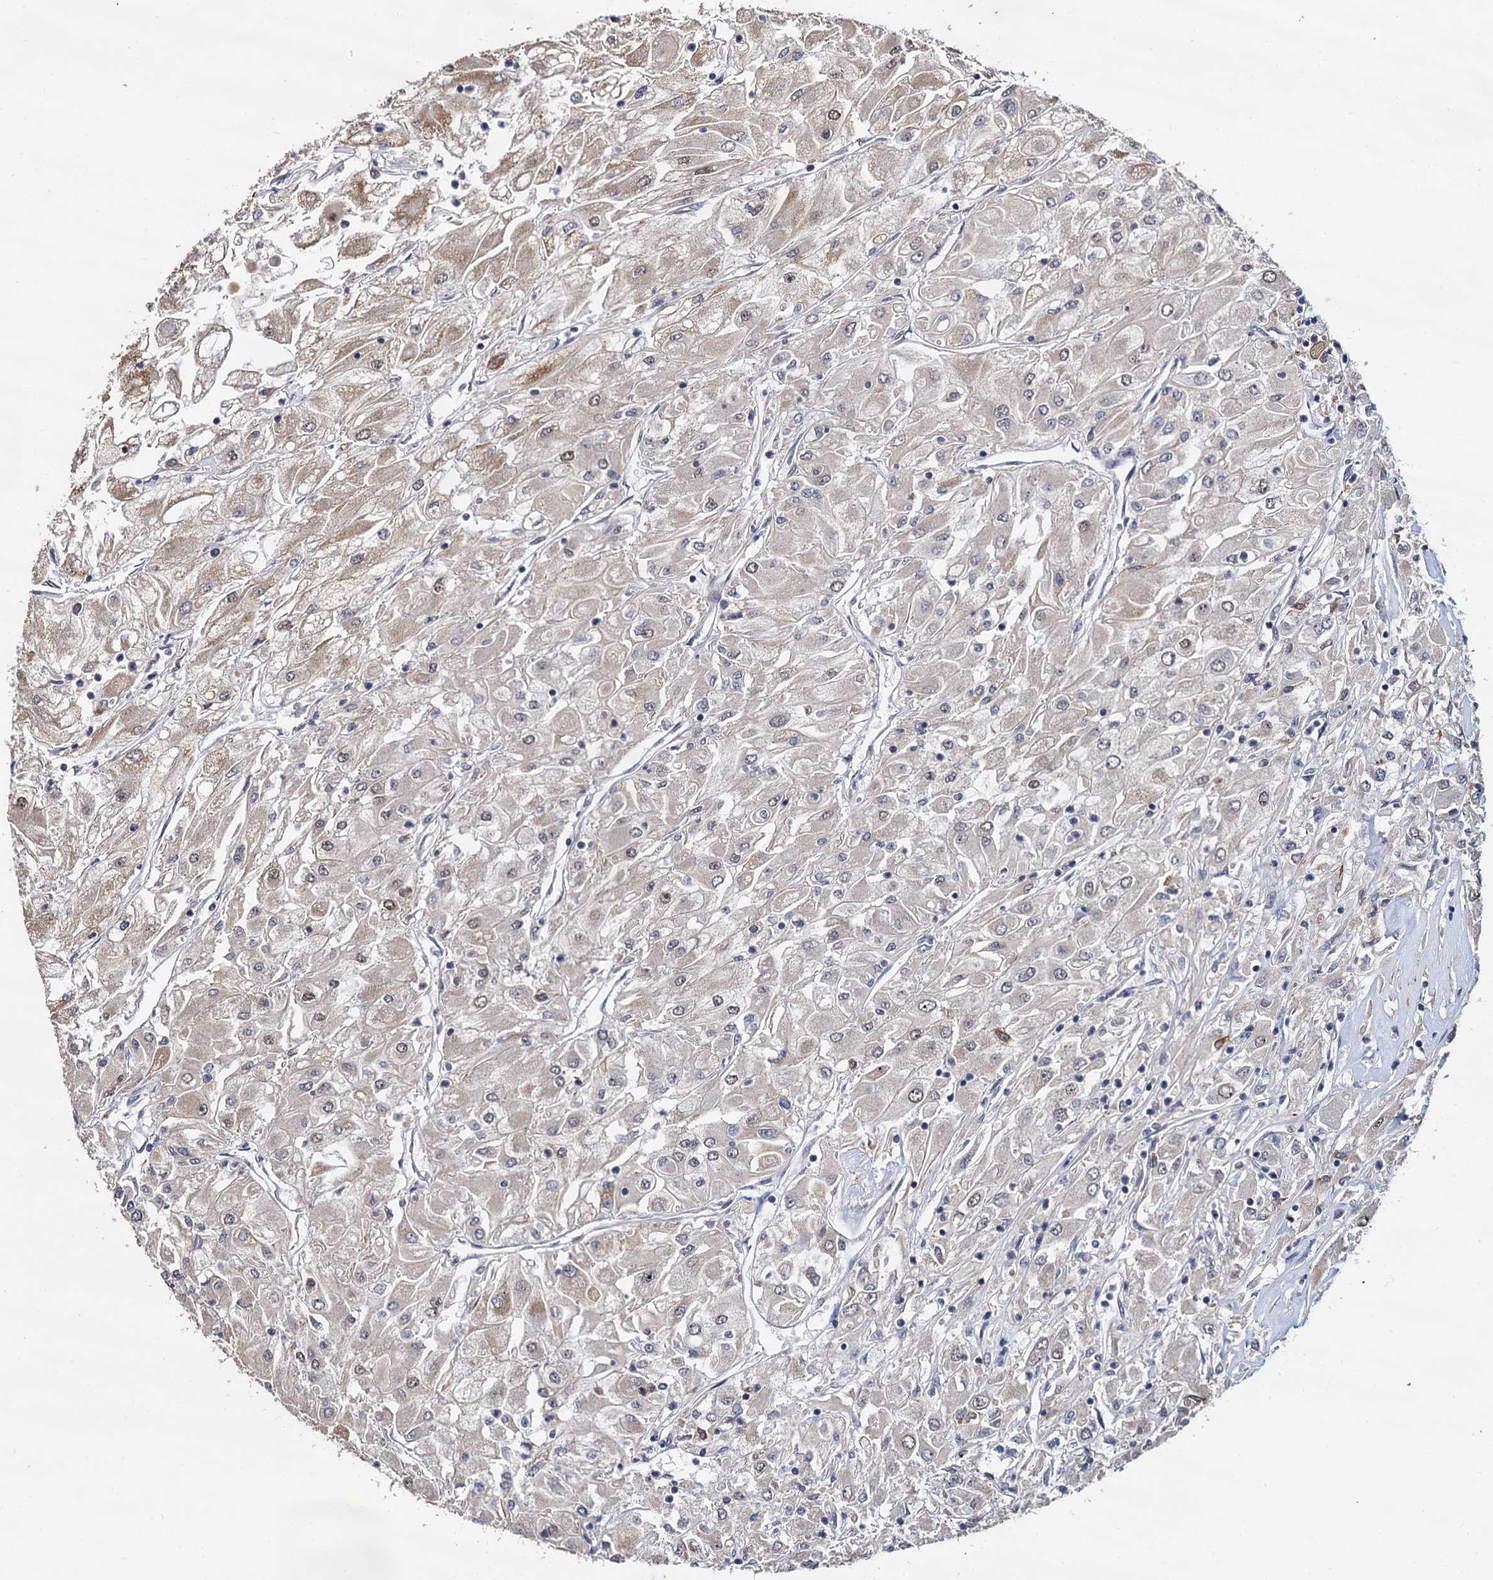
{"staining": {"intensity": "weak", "quantity": "<25%", "location": "cytoplasmic/membranous,nuclear"}, "tissue": "renal cancer", "cell_type": "Tumor cells", "image_type": "cancer", "snomed": [{"axis": "morphology", "description": "Adenocarcinoma, NOS"}, {"axis": "topography", "description": "Kidney"}], "caption": "Tumor cells show no significant protein positivity in adenocarcinoma (renal). (DAB (3,3'-diaminobenzidine) immunohistochemistry visualized using brightfield microscopy, high magnification).", "gene": "PSMD4", "patient": {"sex": "male", "age": 80}}